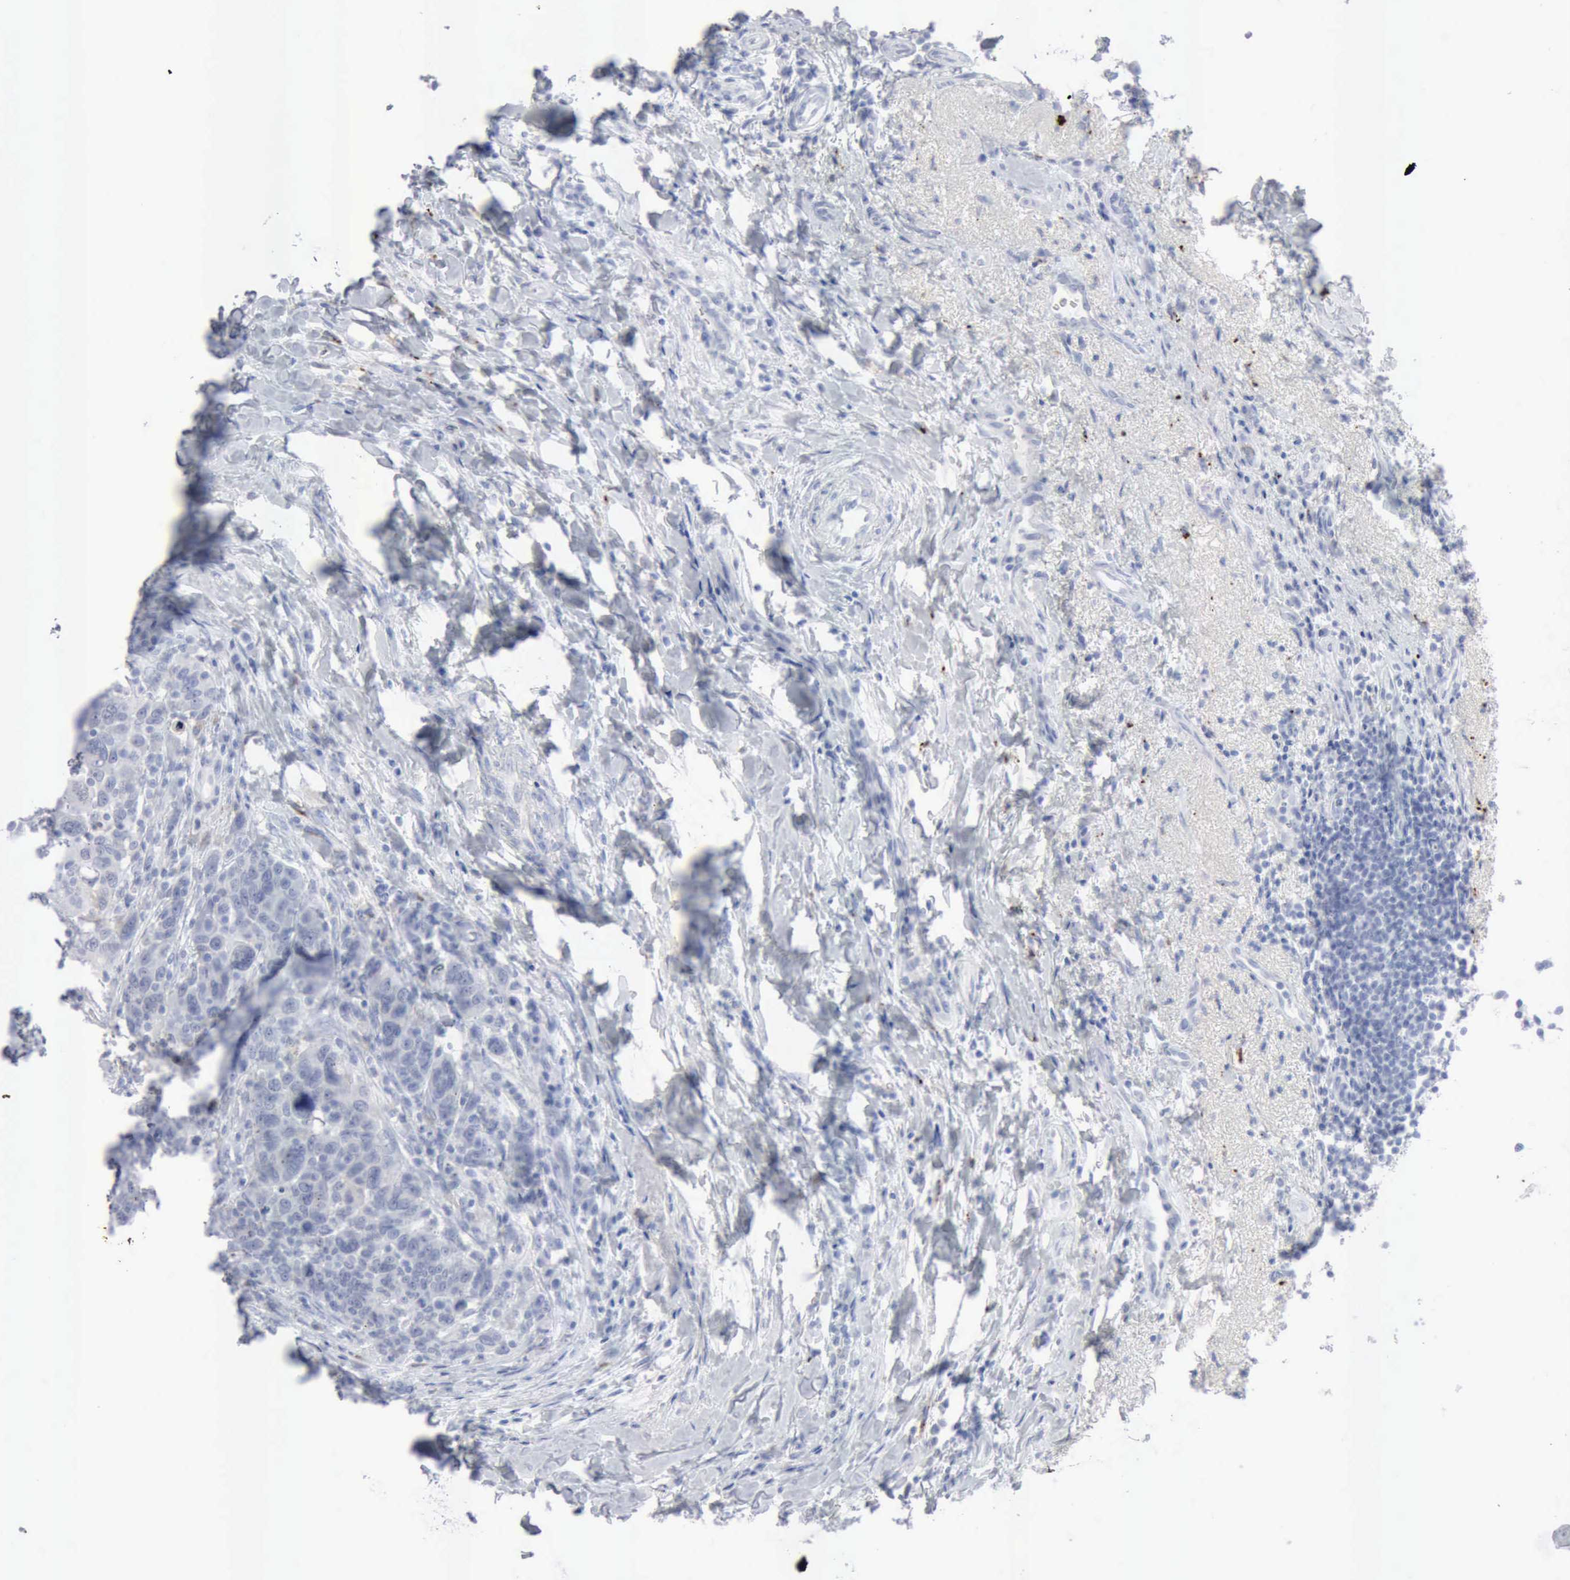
{"staining": {"intensity": "negative", "quantity": "none", "location": "none"}, "tissue": "breast cancer", "cell_type": "Tumor cells", "image_type": "cancer", "snomed": [{"axis": "morphology", "description": "Duct carcinoma"}, {"axis": "topography", "description": "Breast"}], "caption": "Photomicrograph shows no protein staining in tumor cells of intraductal carcinoma (breast) tissue.", "gene": "GLA", "patient": {"sex": "female", "age": 37}}